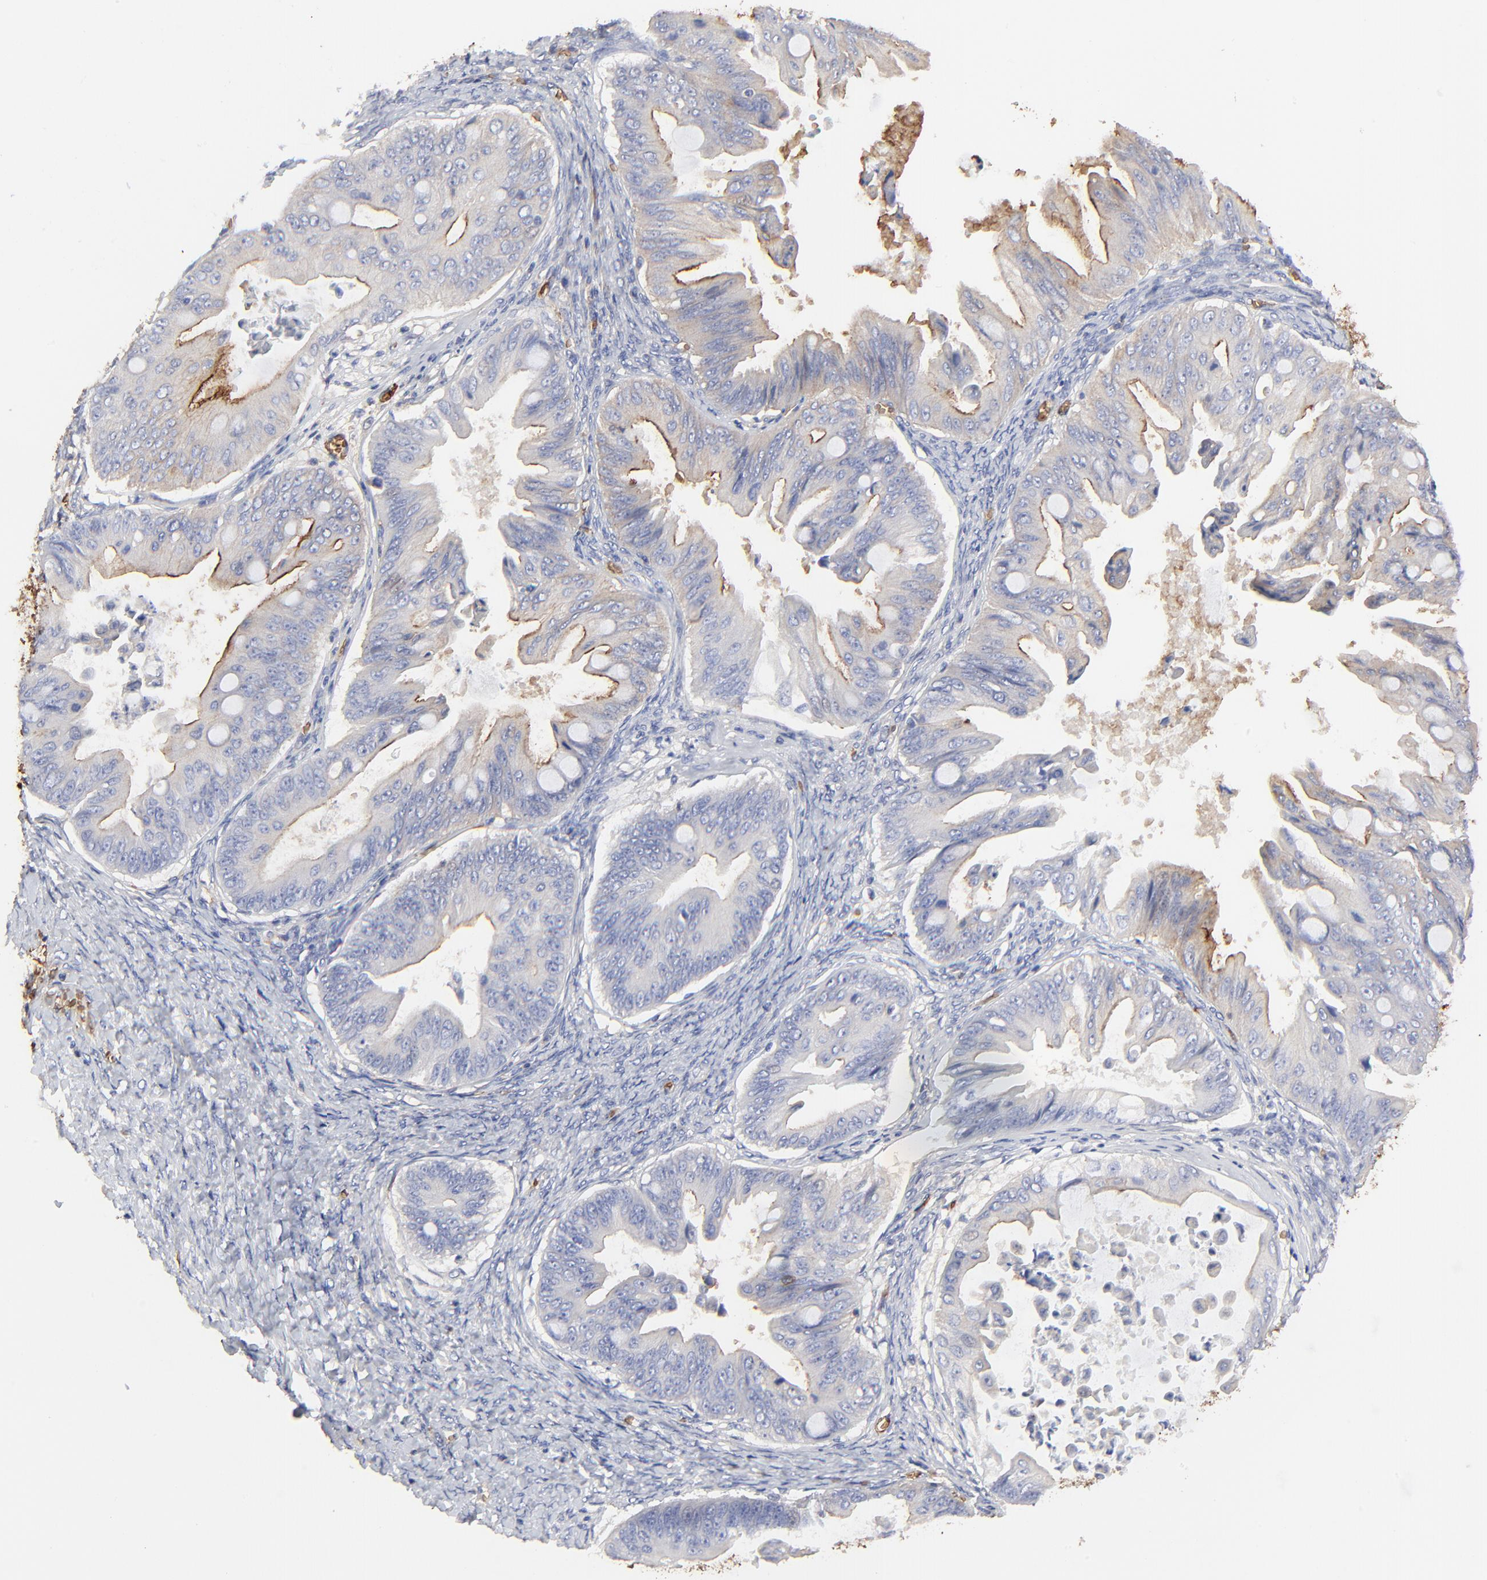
{"staining": {"intensity": "weak", "quantity": "25%-75%", "location": "cytoplasmic/membranous"}, "tissue": "ovarian cancer", "cell_type": "Tumor cells", "image_type": "cancer", "snomed": [{"axis": "morphology", "description": "Cystadenocarcinoma, mucinous, NOS"}, {"axis": "topography", "description": "Ovary"}], "caption": "Weak cytoplasmic/membranous protein expression is identified in about 25%-75% of tumor cells in ovarian cancer.", "gene": "PAG1", "patient": {"sex": "female", "age": 37}}